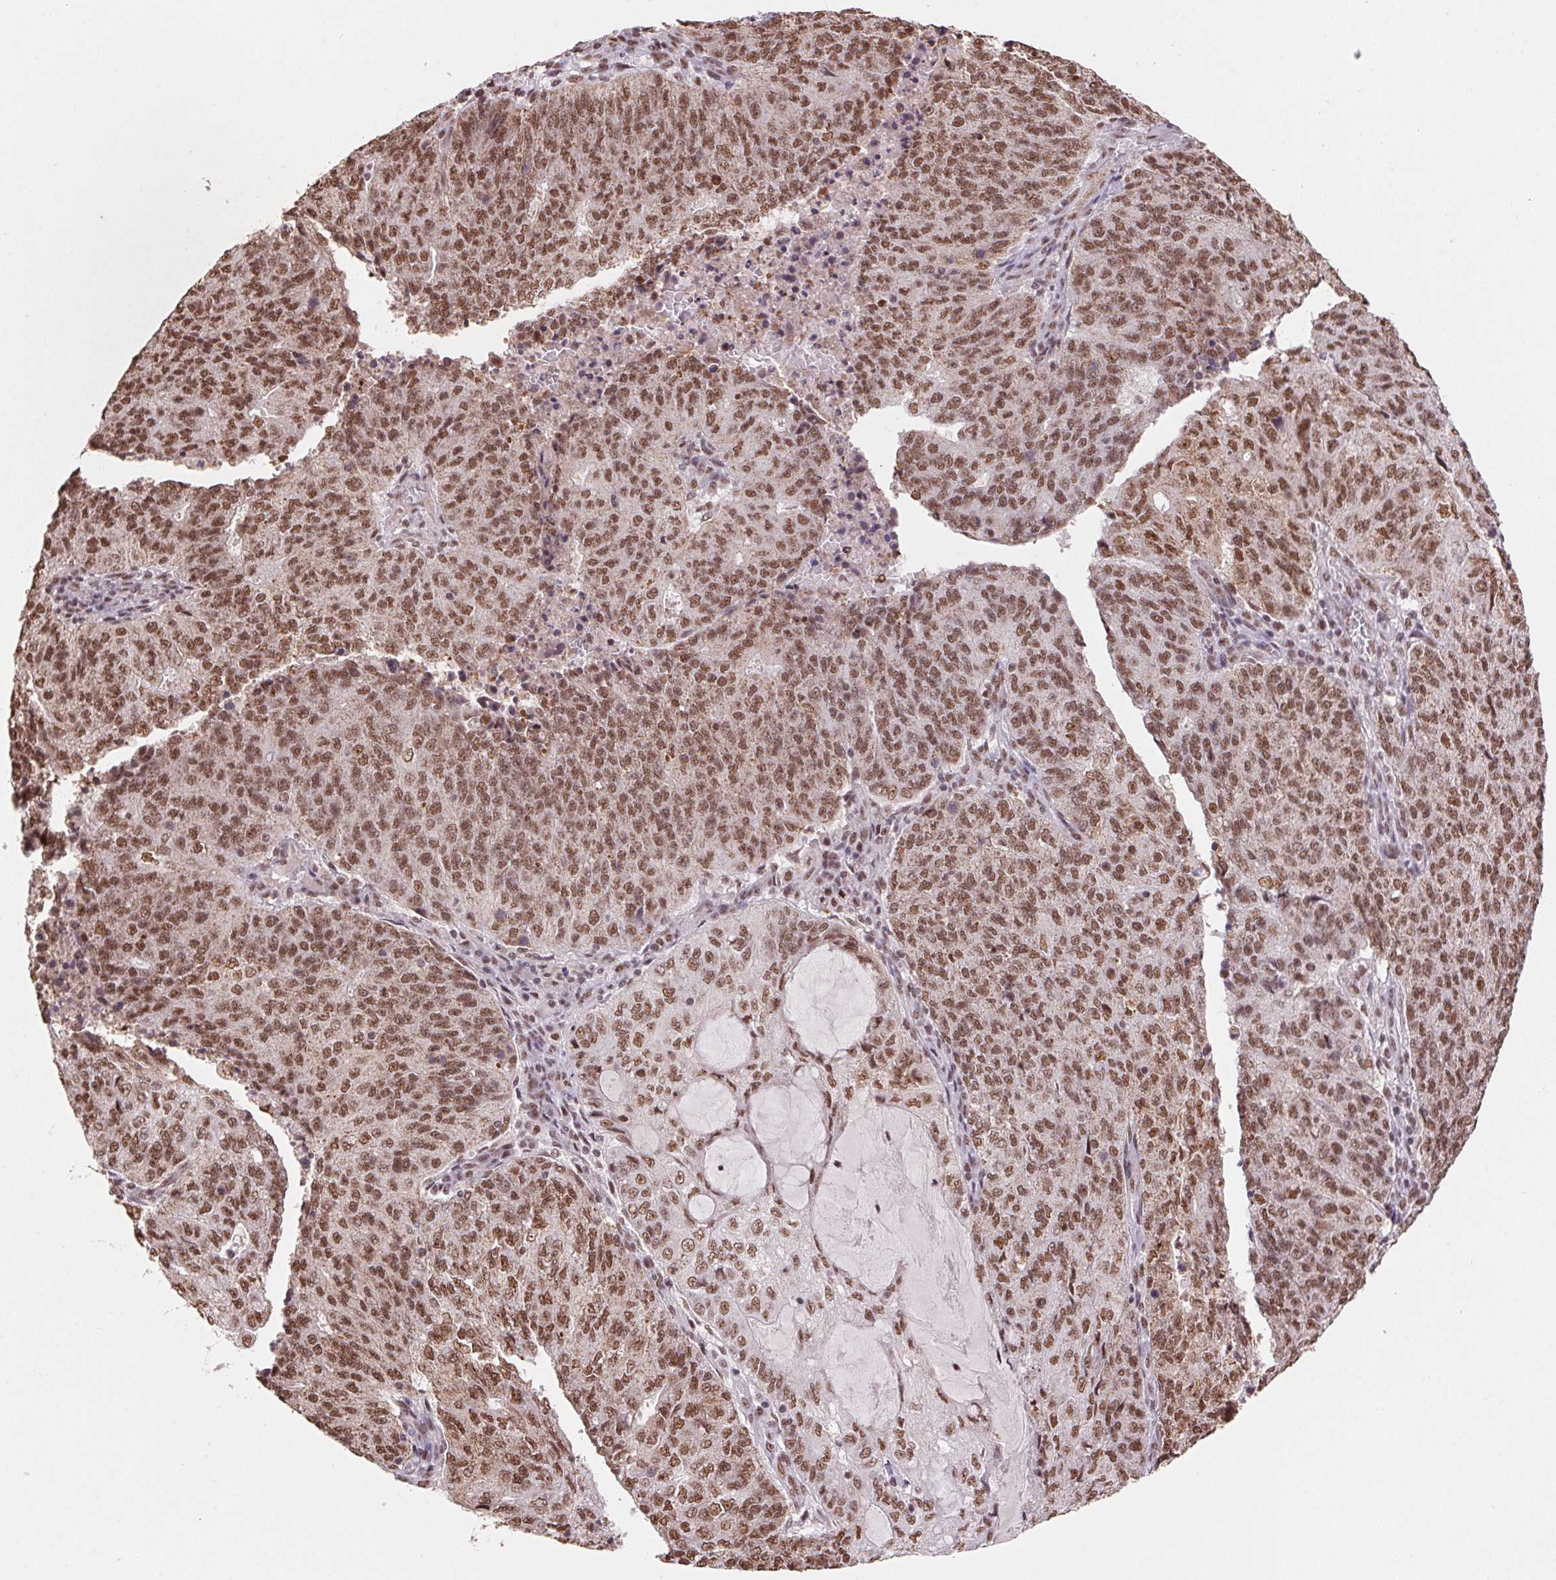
{"staining": {"intensity": "moderate", "quantity": ">75%", "location": "nuclear"}, "tissue": "endometrial cancer", "cell_type": "Tumor cells", "image_type": "cancer", "snomed": [{"axis": "morphology", "description": "Adenocarcinoma, NOS"}, {"axis": "topography", "description": "Endometrium"}], "caption": "Human endometrial adenocarcinoma stained for a protein (brown) displays moderate nuclear positive positivity in about >75% of tumor cells.", "gene": "SNRPG", "patient": {"sex": "female", "age": 82}}